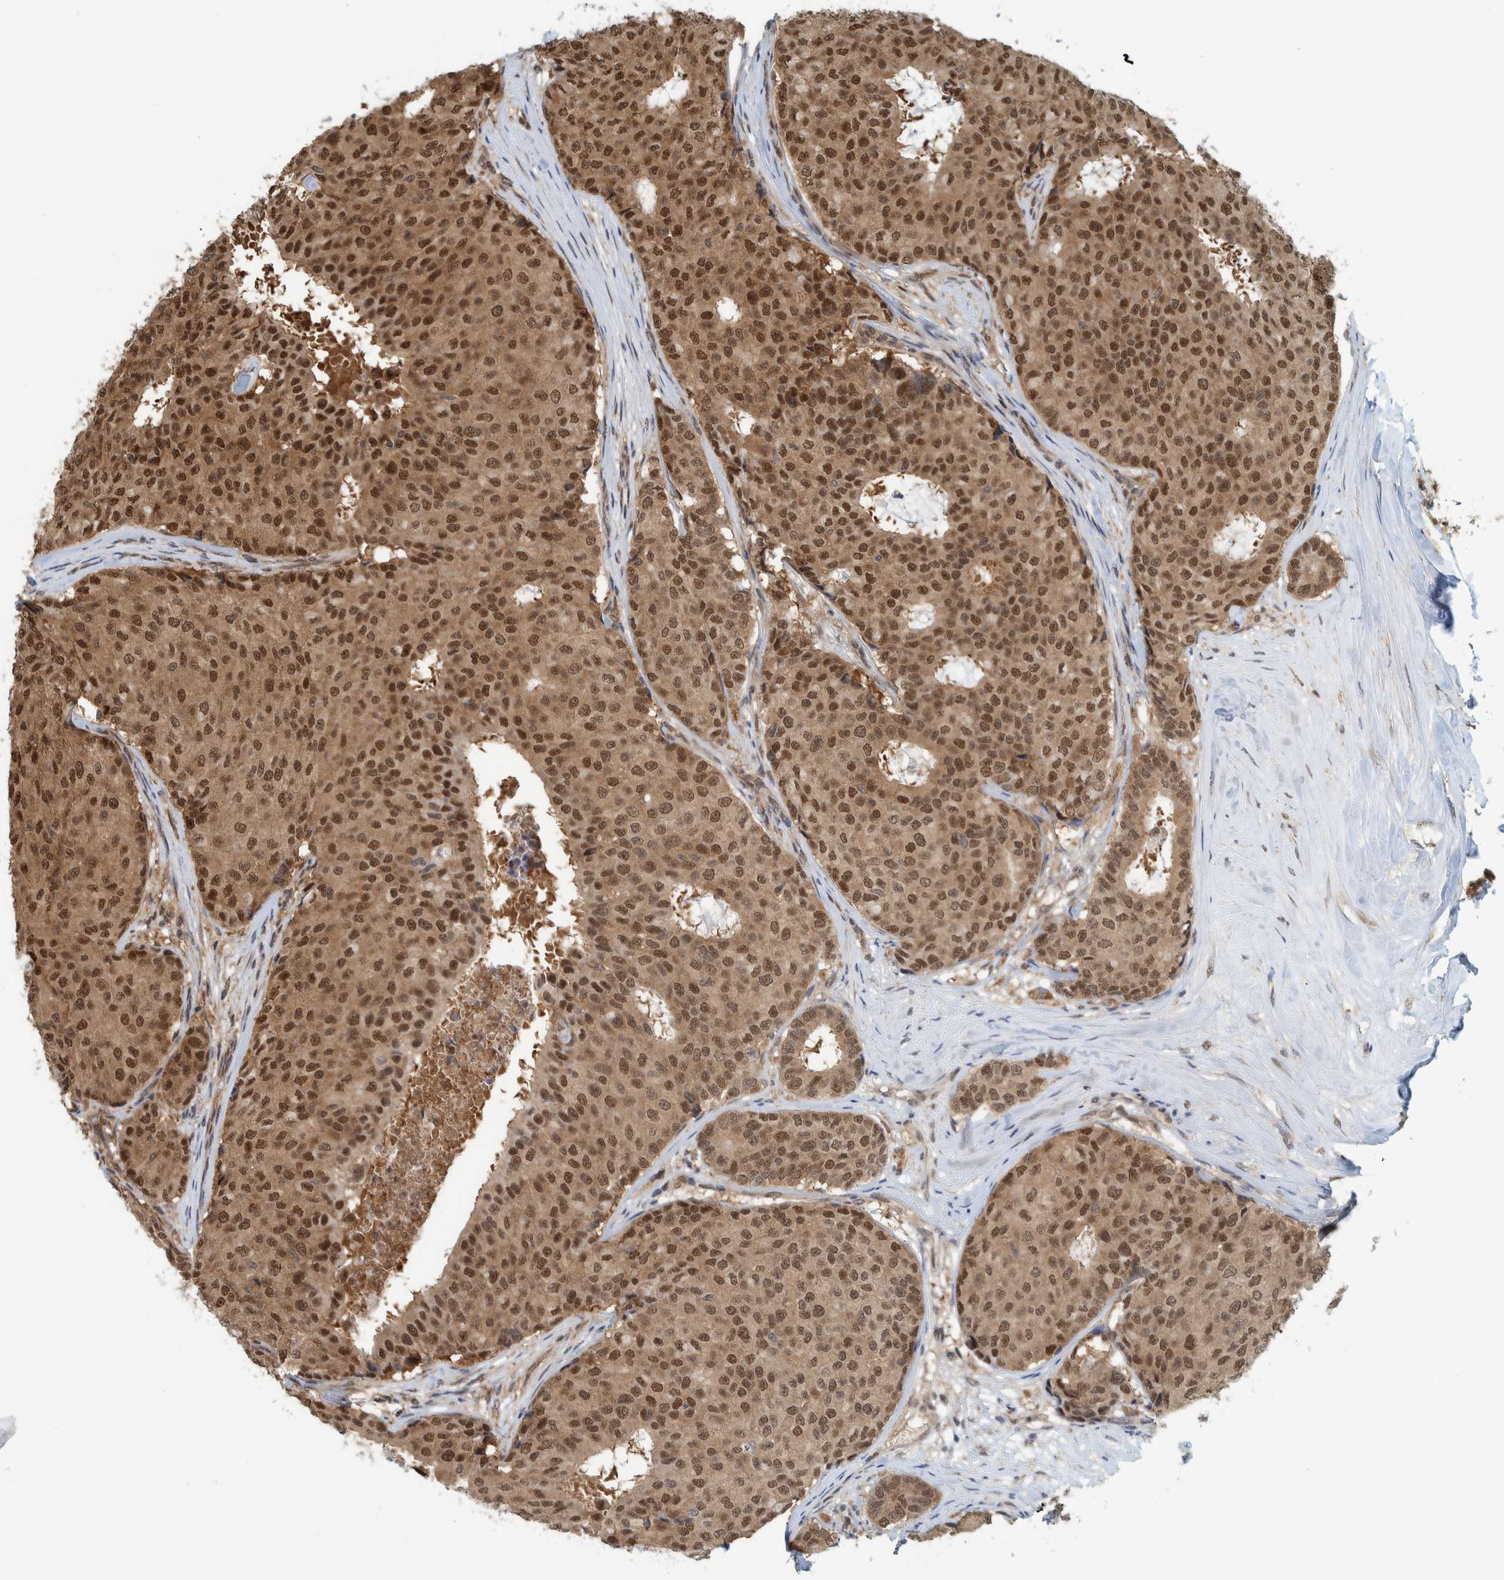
{"staining": {"intensity": "moderate", "quantity": ">75%", "location": "cytoplasmic/membranous,nuclear"}, "tissue": "breast cancer", "cell_type": "Tumor cells", "image_type": "cancer", "snomed": [{"axis": "morphology", "description": "Duct carcinoma"}, {"axis": "topography", "description": "Breast"}], "caption": "Immunohistochemistry (IHC) micrograph of neoplastic tissue: breast cancer (intraductal carcinoma) stained using immunohistochemistry (IHC) displays medium levels of moderate protein expression localized specifically in the cytoplasmic/membranous and nuclear of tumor cells, appearing as a cytoplasmic/membranous and nuclear brown color.", "gene": "COPS3", "patient": {"sex": "female", "age": 75}}